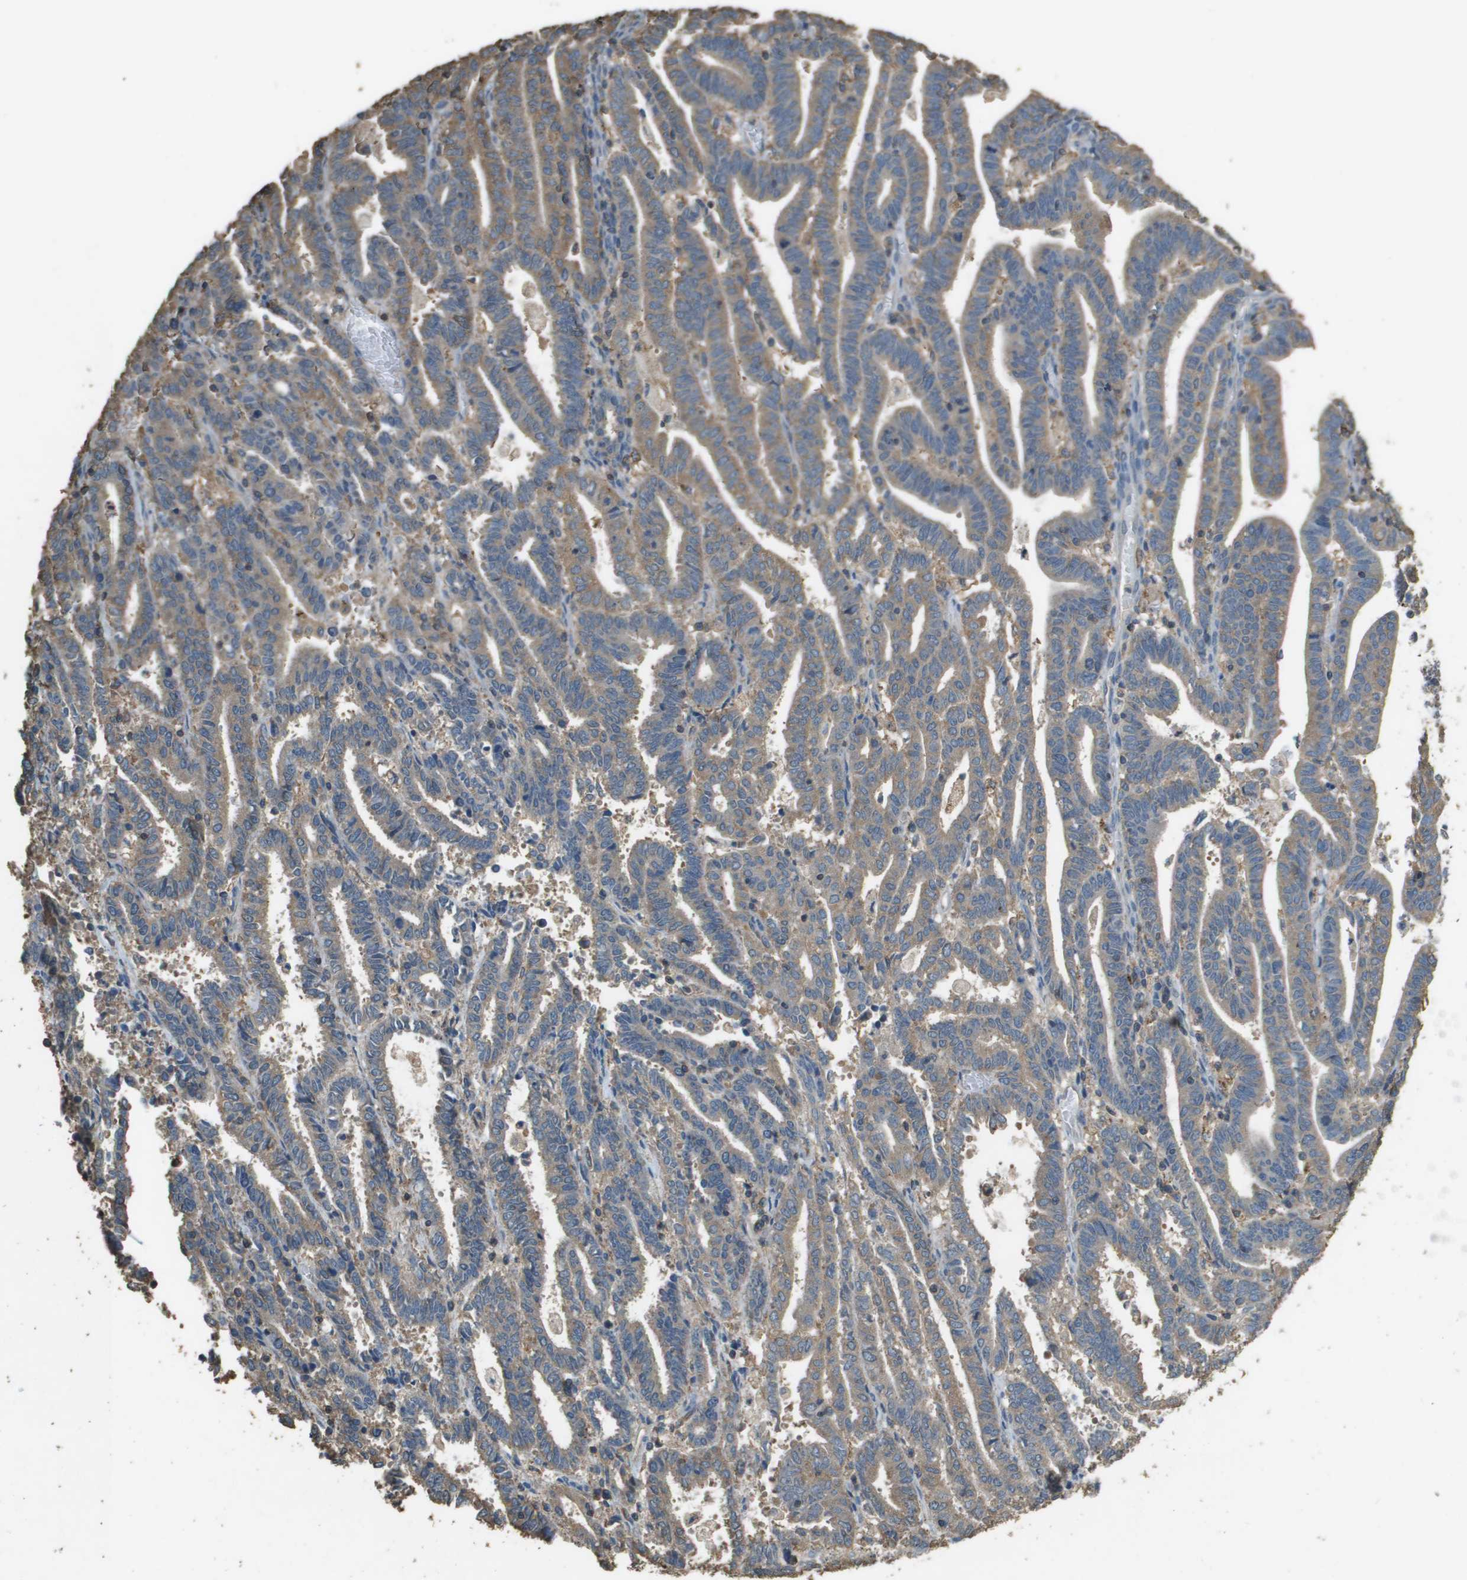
{"staining": {"intensity": "moderate", "quantity": ">75%", "location": "cytoplasmic/membranous"}, "tissue": "endometrial cancer", "cell_type": "Tumor cells", "image_type": "cancer", "snomed": [{"axis": "morphology", "description": "Adenocarcinoma, NOS"}, {"axis": "topography", "description": "Uterus"}], "caption": "An IHC micrograph of tumor tissue is shown. Protein staining in brown shows moderate cytoplasmic/membranous positivity in adenocarcinoma (endometrial) within tumor cells.", "gene": "MS4A7", "patient": {"sex": "female", "age": 83}}